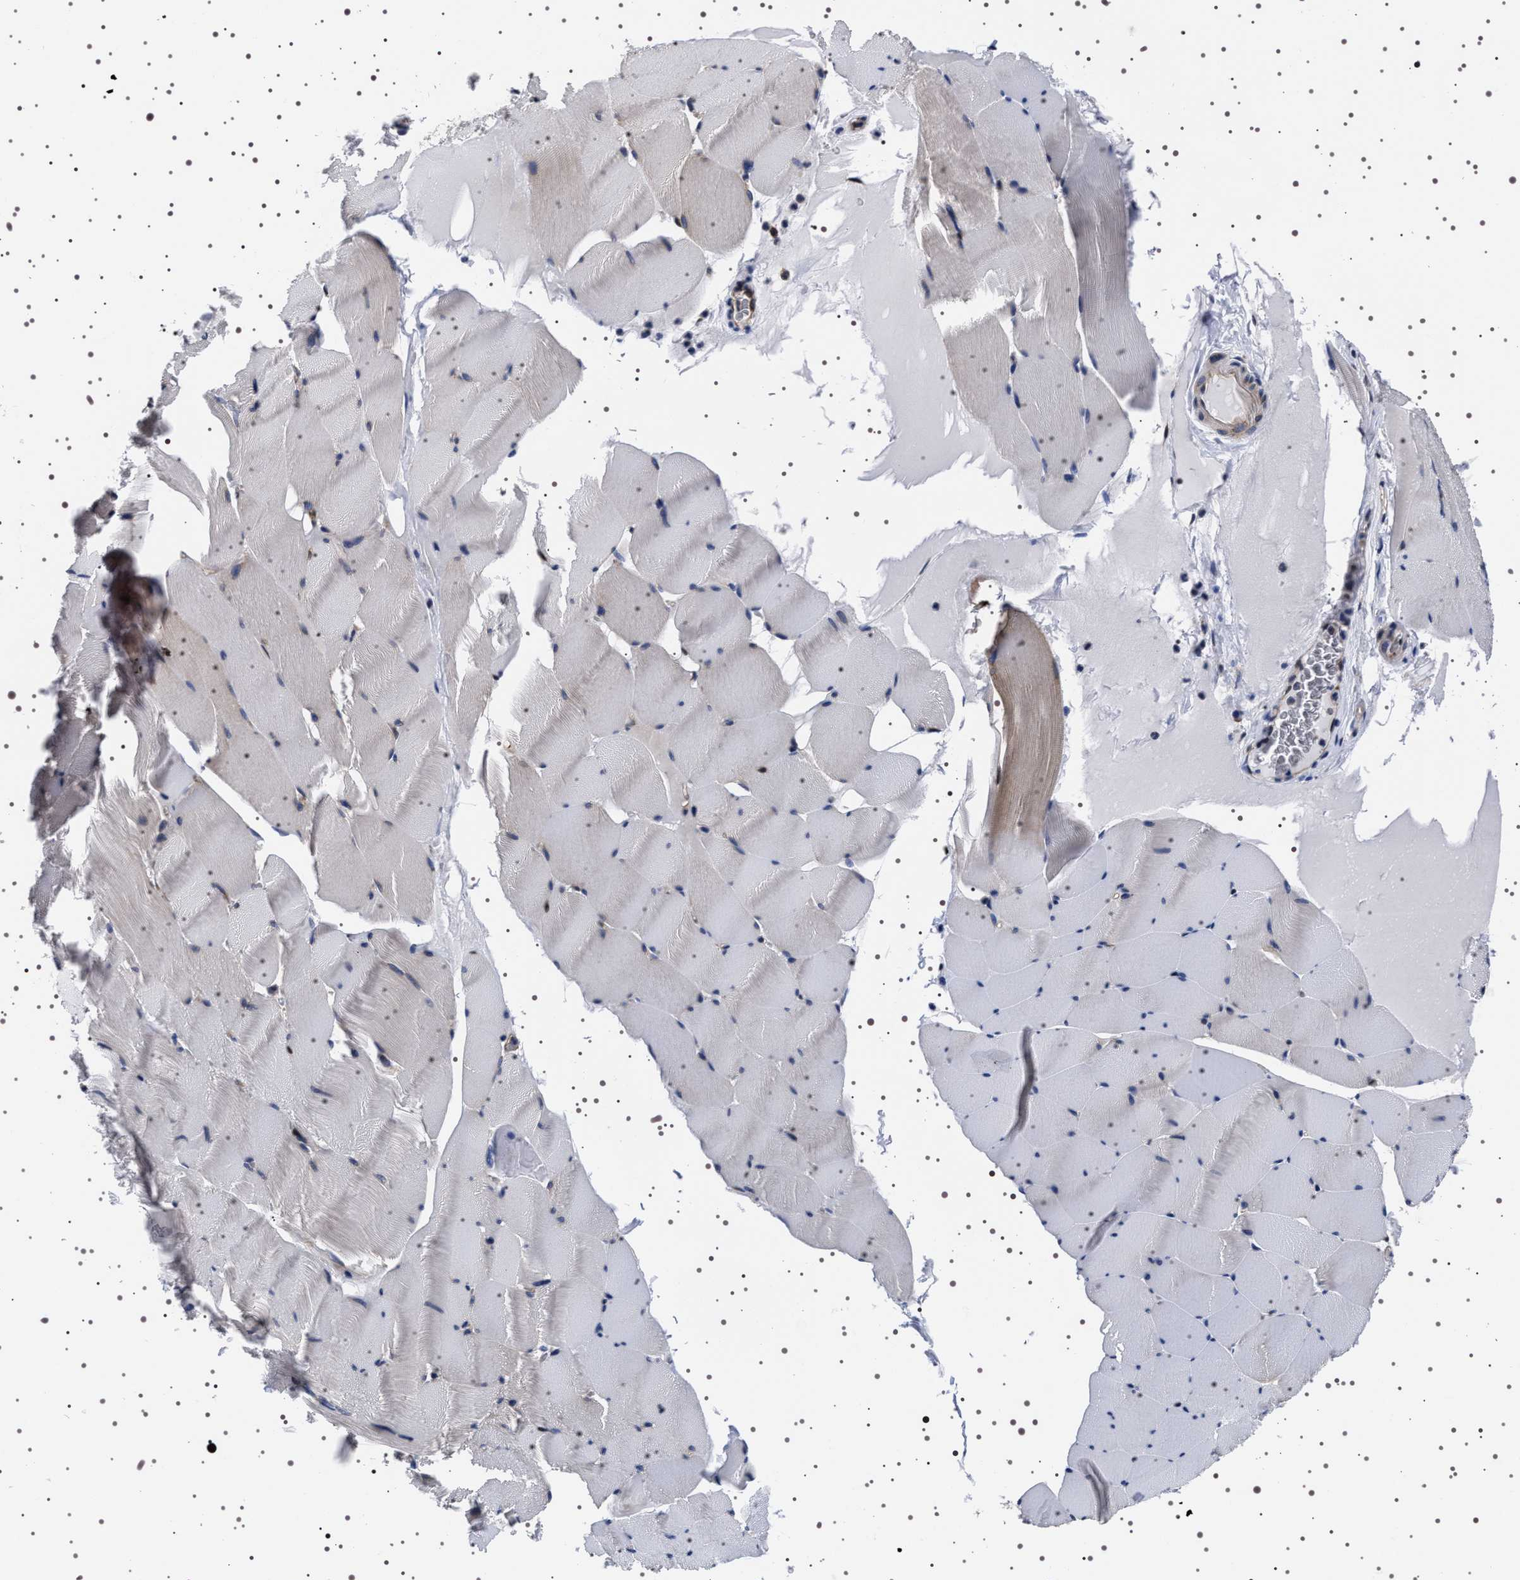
{"staining": {"intensity": "weak", "quantity": "<25%", "location": "cytoplasmic/membranous"}, "tissue": "skeletal muscle", "cell_type": "Myocytes", "image_type": "normal", "snomed": [{"axis": "morphology", "description": "Normal tissue, NOS"}, {"axis": "topography", "description": "Skeletal muscle"}], "caption": "Normal skeletal muscle was stained to show a protein in brown. There is no significant positivity in myocytes.", "gene": "DARS1", "patient": {"sex": "male", "age": 62}}